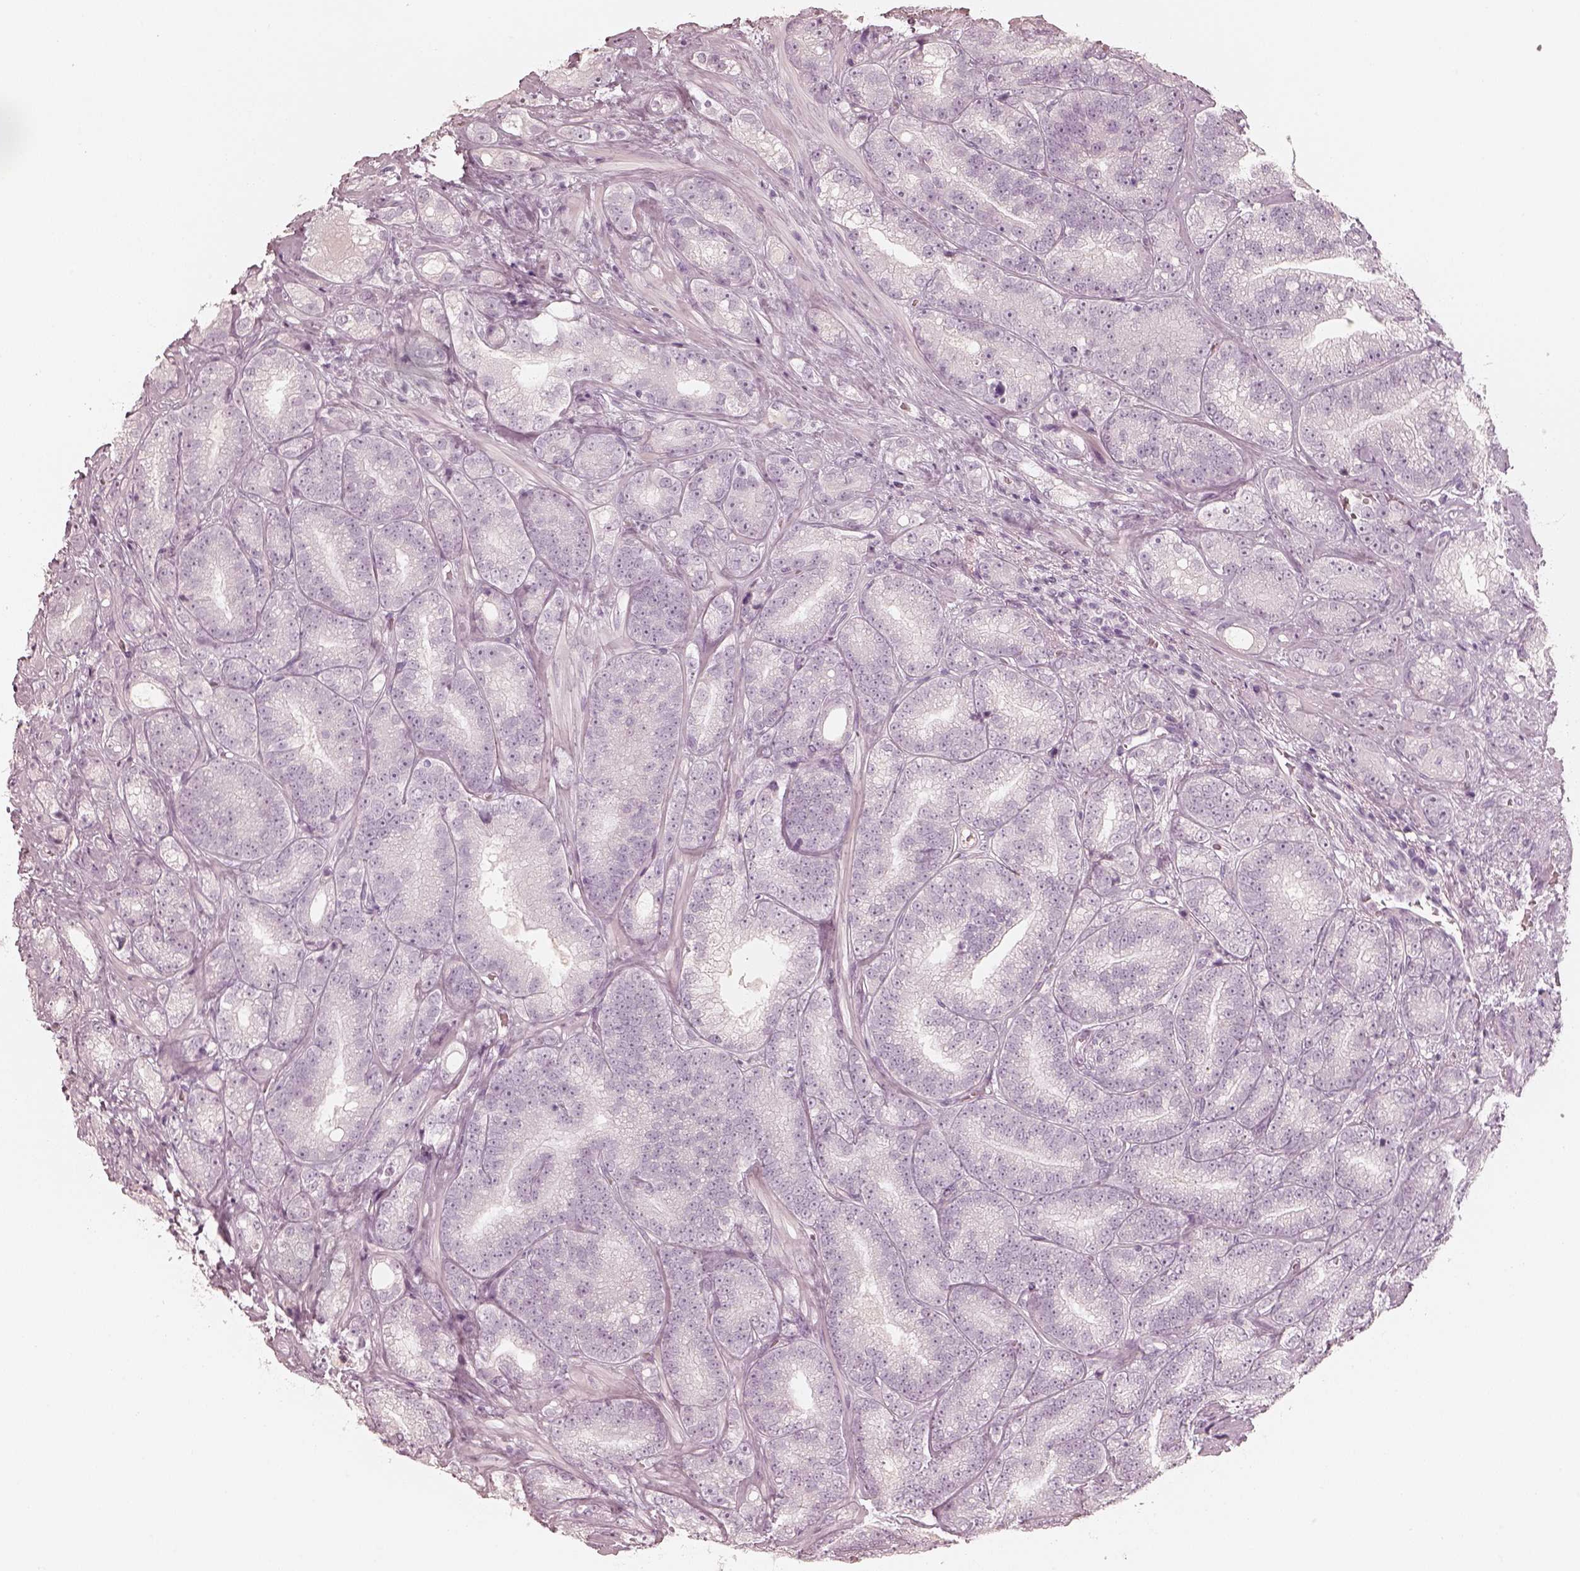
{"staining": {"intensity": "negative", "quantity": "none", "location": "none"}, "tissue": "prostate cancer", "cell_type": "Tumor cells", "image_type": "cancer", "snomed": [{"axis": "morphology", "description": "Adenocarcinoma, NOS"}, {"axis": "topography", "description": "Prostate"}], "caption": "The micrograph displays no staining of tumor cells in prostate adenocarcinoma.", "gene": "KRT82", "patient": {"sex": "male", "age": 63}}